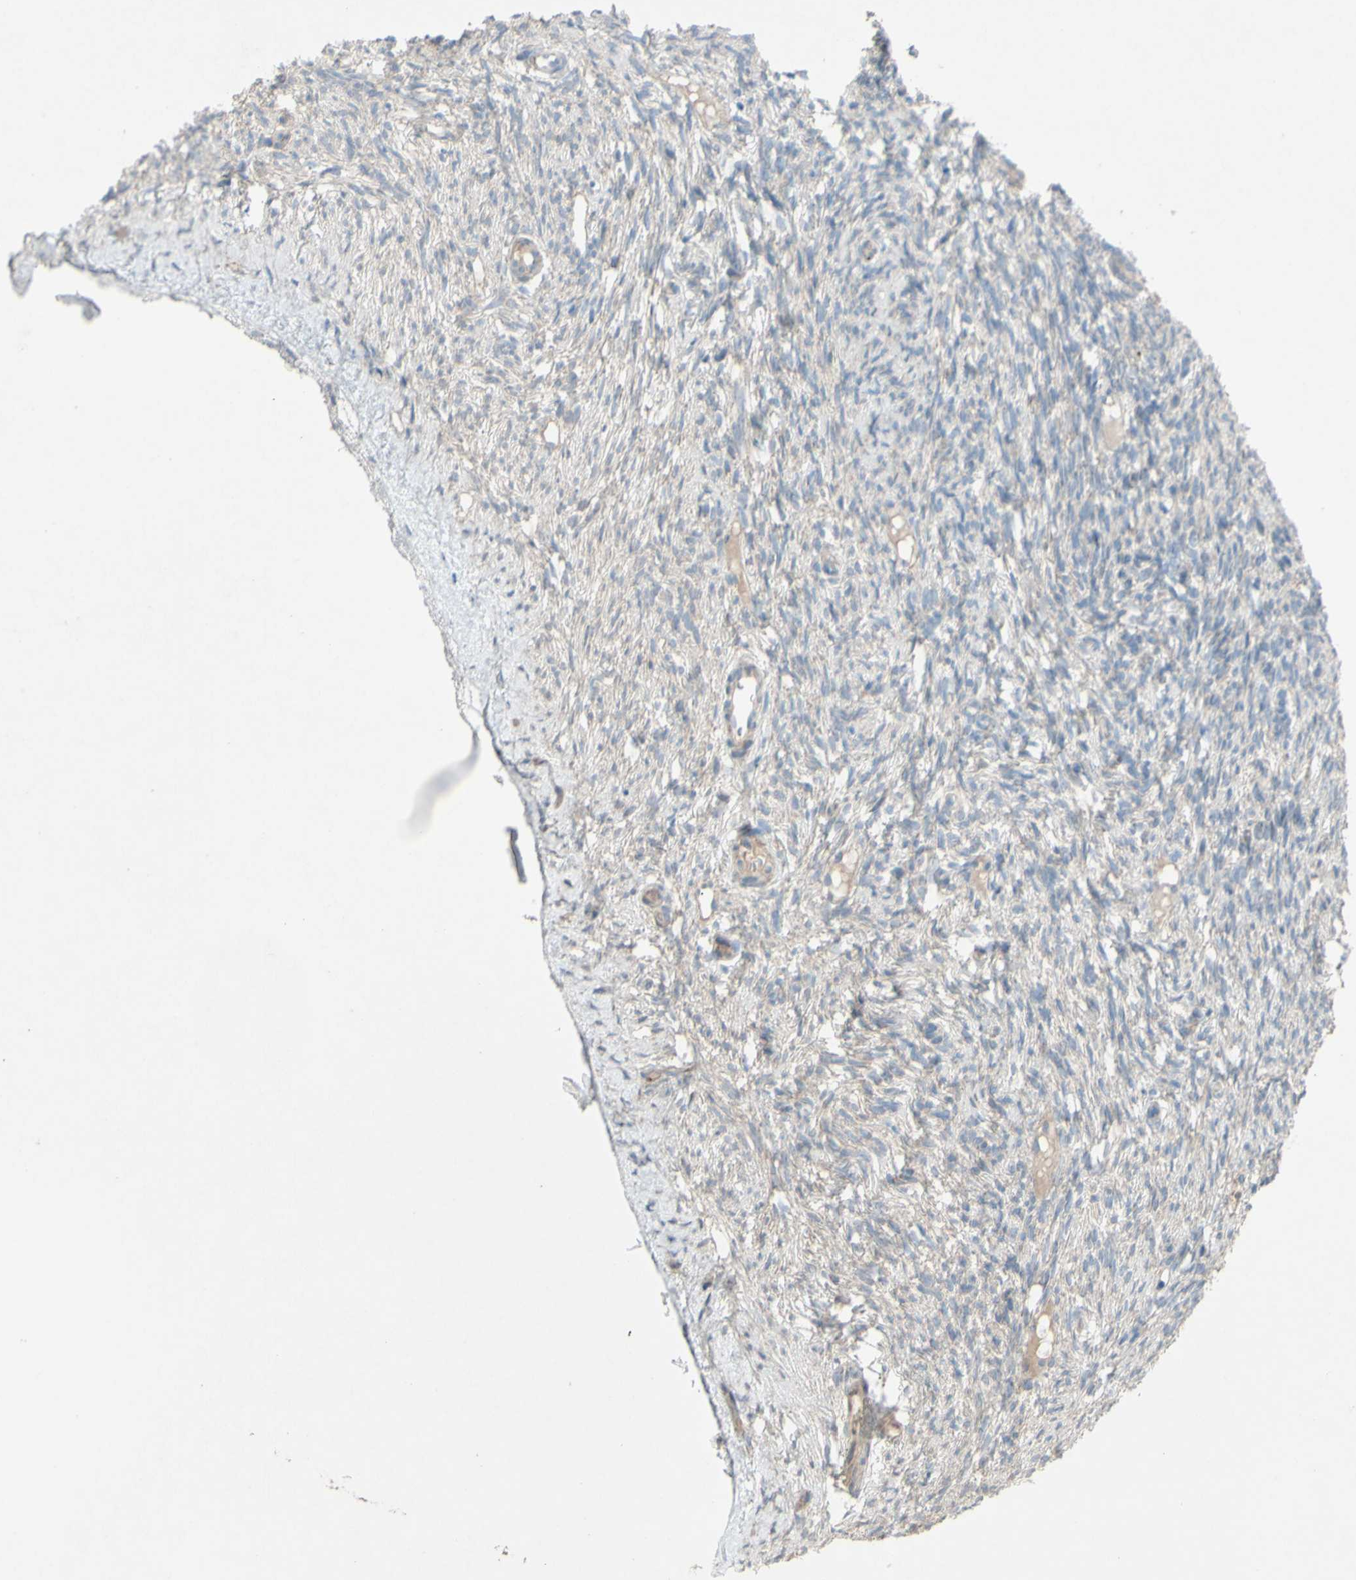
{"staining": {"intensity": "weak", "quantity": "<25%", "location": "cytoplasmic/membranous"}, "tissue": "ovary", "cell_type": "Ovarian stroma cells", "image_type": "normal", "snomed": [{"axis": "morphology", "description": "Normal tissue, NOS"}, {"axis": "topography", "description": "Ovary"}], "caption": "IHC histopathology image of unremarkable human ovary stained for a protein (brown), which reveals no staining in ovarian stroma cells.", "gene": "CDCP1", "patient": {"sex": "female", "age": 33}}